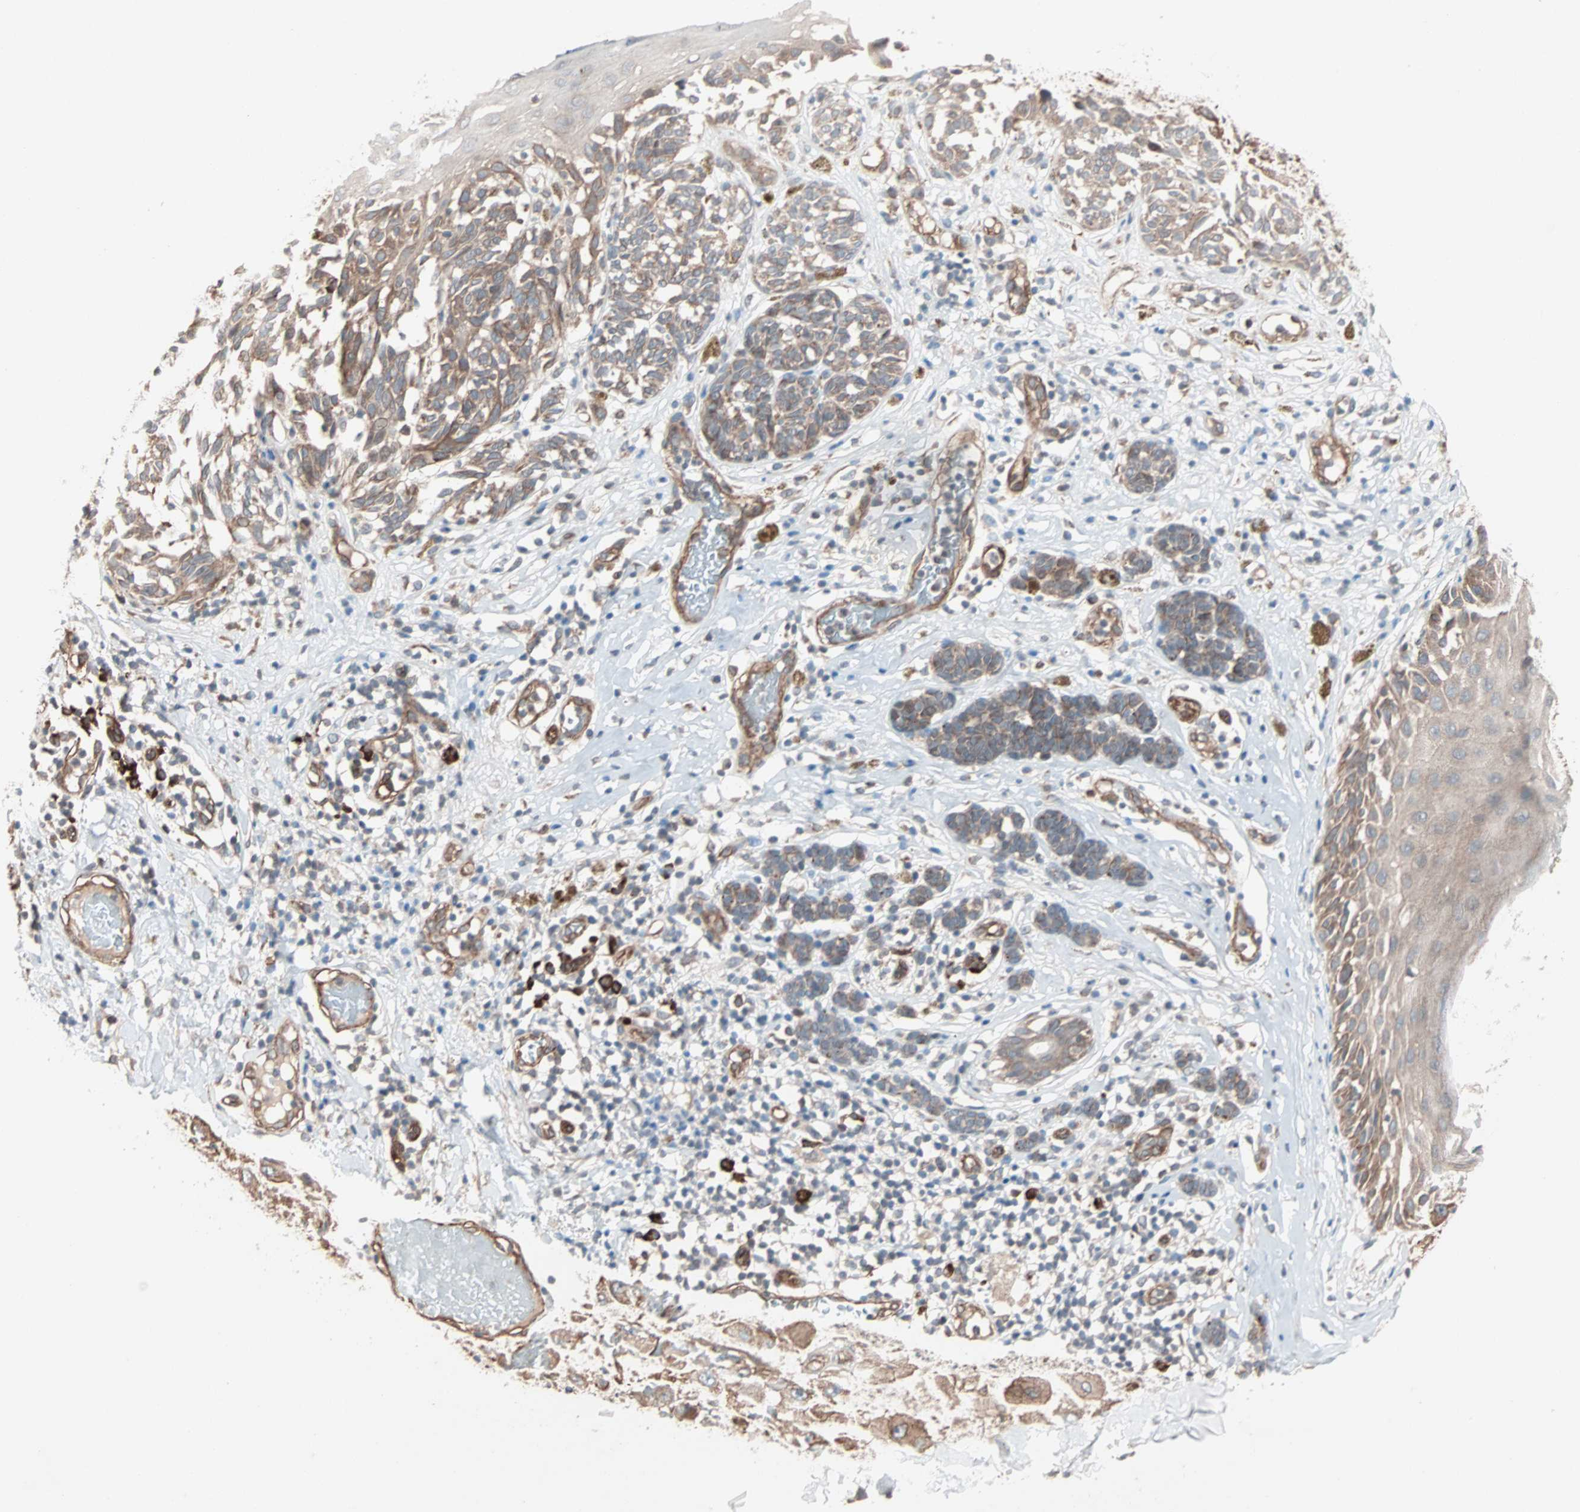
{"staining": {"intensity": "moderate", "quantity": ">75%", "location": "cytoplasmic/membranous"}, "tissue": "melanoma", "cell_type": "Tumor cells", "image_type": "cancer", "snomed": [{"axis": "morphology", "description": "Malignant melanoma, NOS"}, {"axis": "topography", "description": "Skin"}], "caption": "Brown immunohistochemical staining in human malignant melanoma demonstrates moderate cytoplasmic/membranous staining in about >75% of tumor cells. Using DAB (3,3'-diaminobenzidine) (brown) and hematoxylin (blue) stains, captured at high magnification using brightfield microscopy.", "gene": "ALG5", "patient": {"sex": "male", "age": 64}}